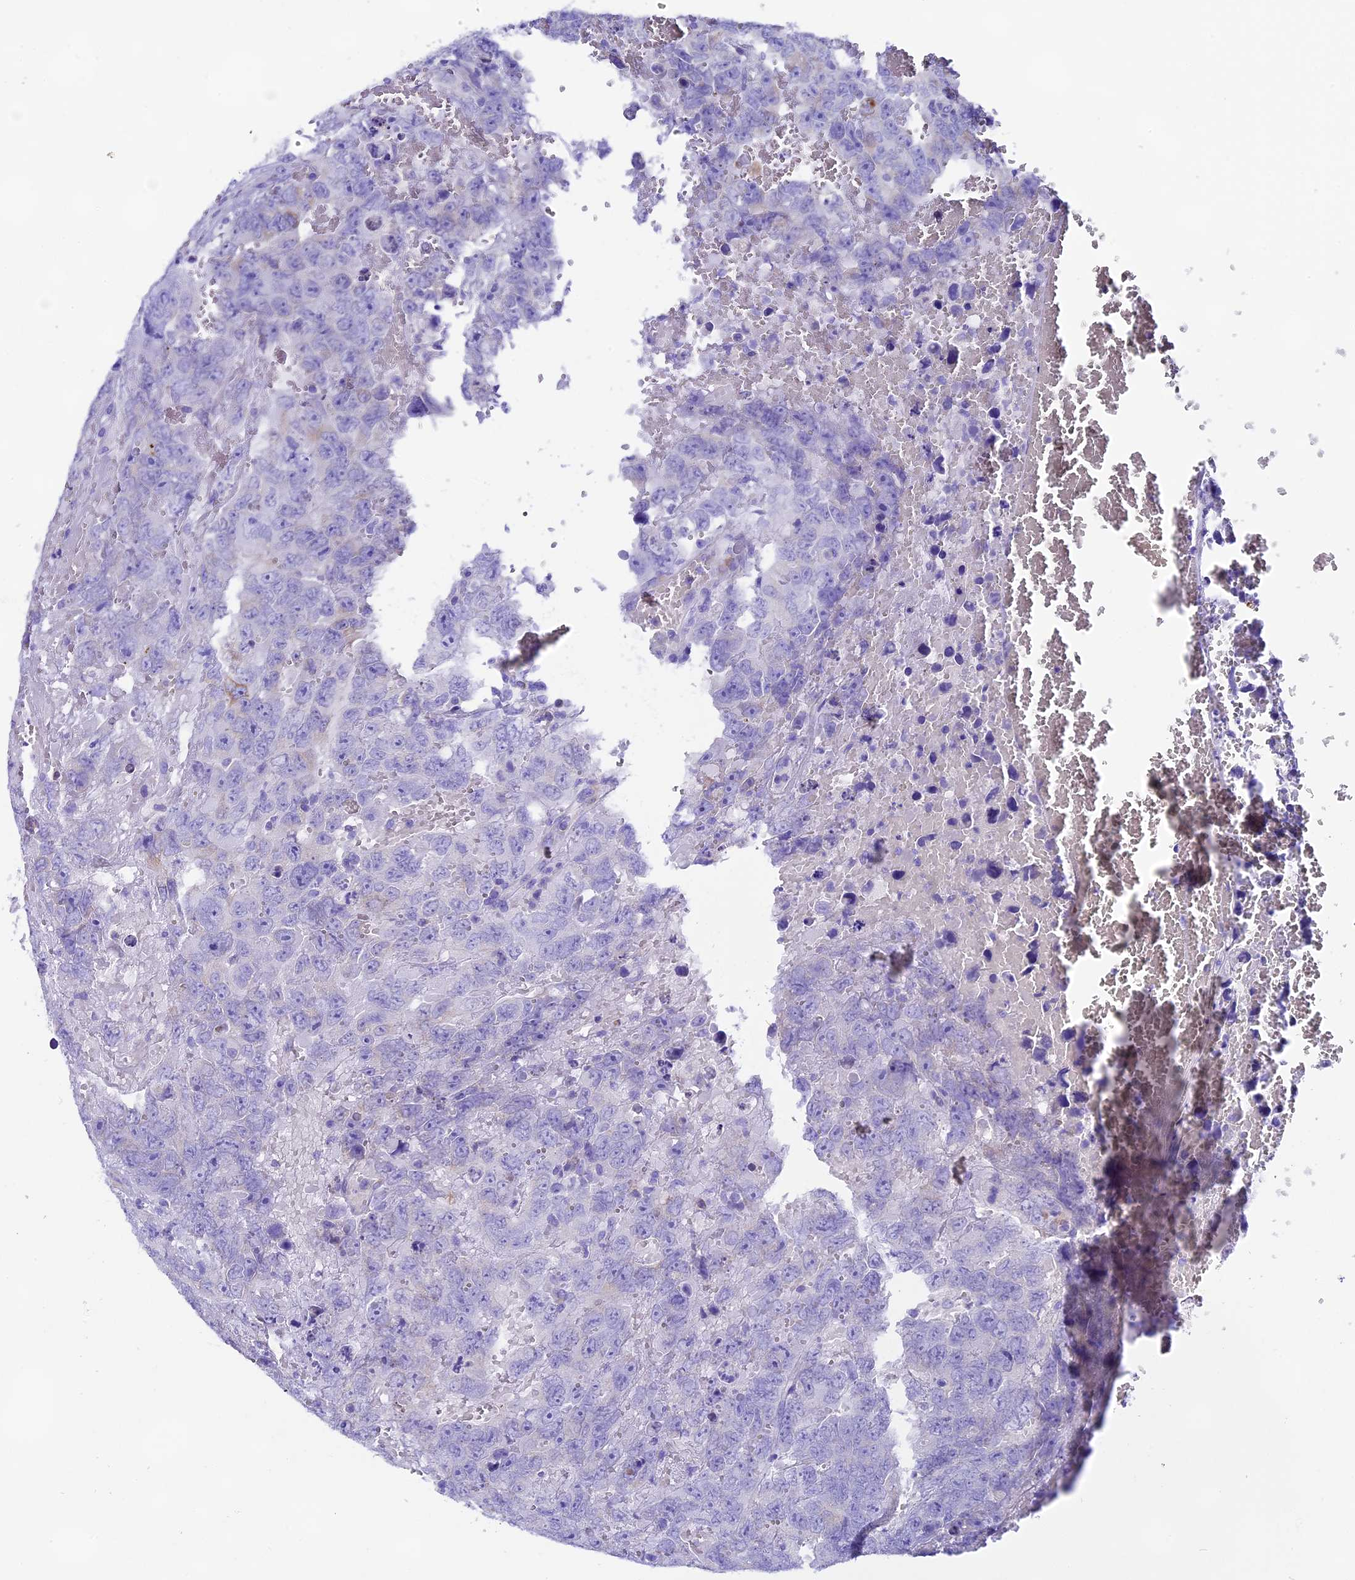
{"staining": {"intensity": "negative", "quantity": "none", "location": "none"}, "tissue": "testis cancer", "cell_type": "Tumor cells", "image_type": "cancer", "snomed": [{"axis": "morphology", "description": "Carcinoma, Embryonal, NOS"}, {"axis": "topography", "description": "Testis"}], "caption": "This is a micrograph of IHC staining of embryonal carcinoma (testis), which shows no positivity in tumor cells. (DAB (3,3'-diaminobenzidine) immunohistochemistry, high magnification).", "gene": "FKBP11", "patient": {"sex": "male", "age": 45}}